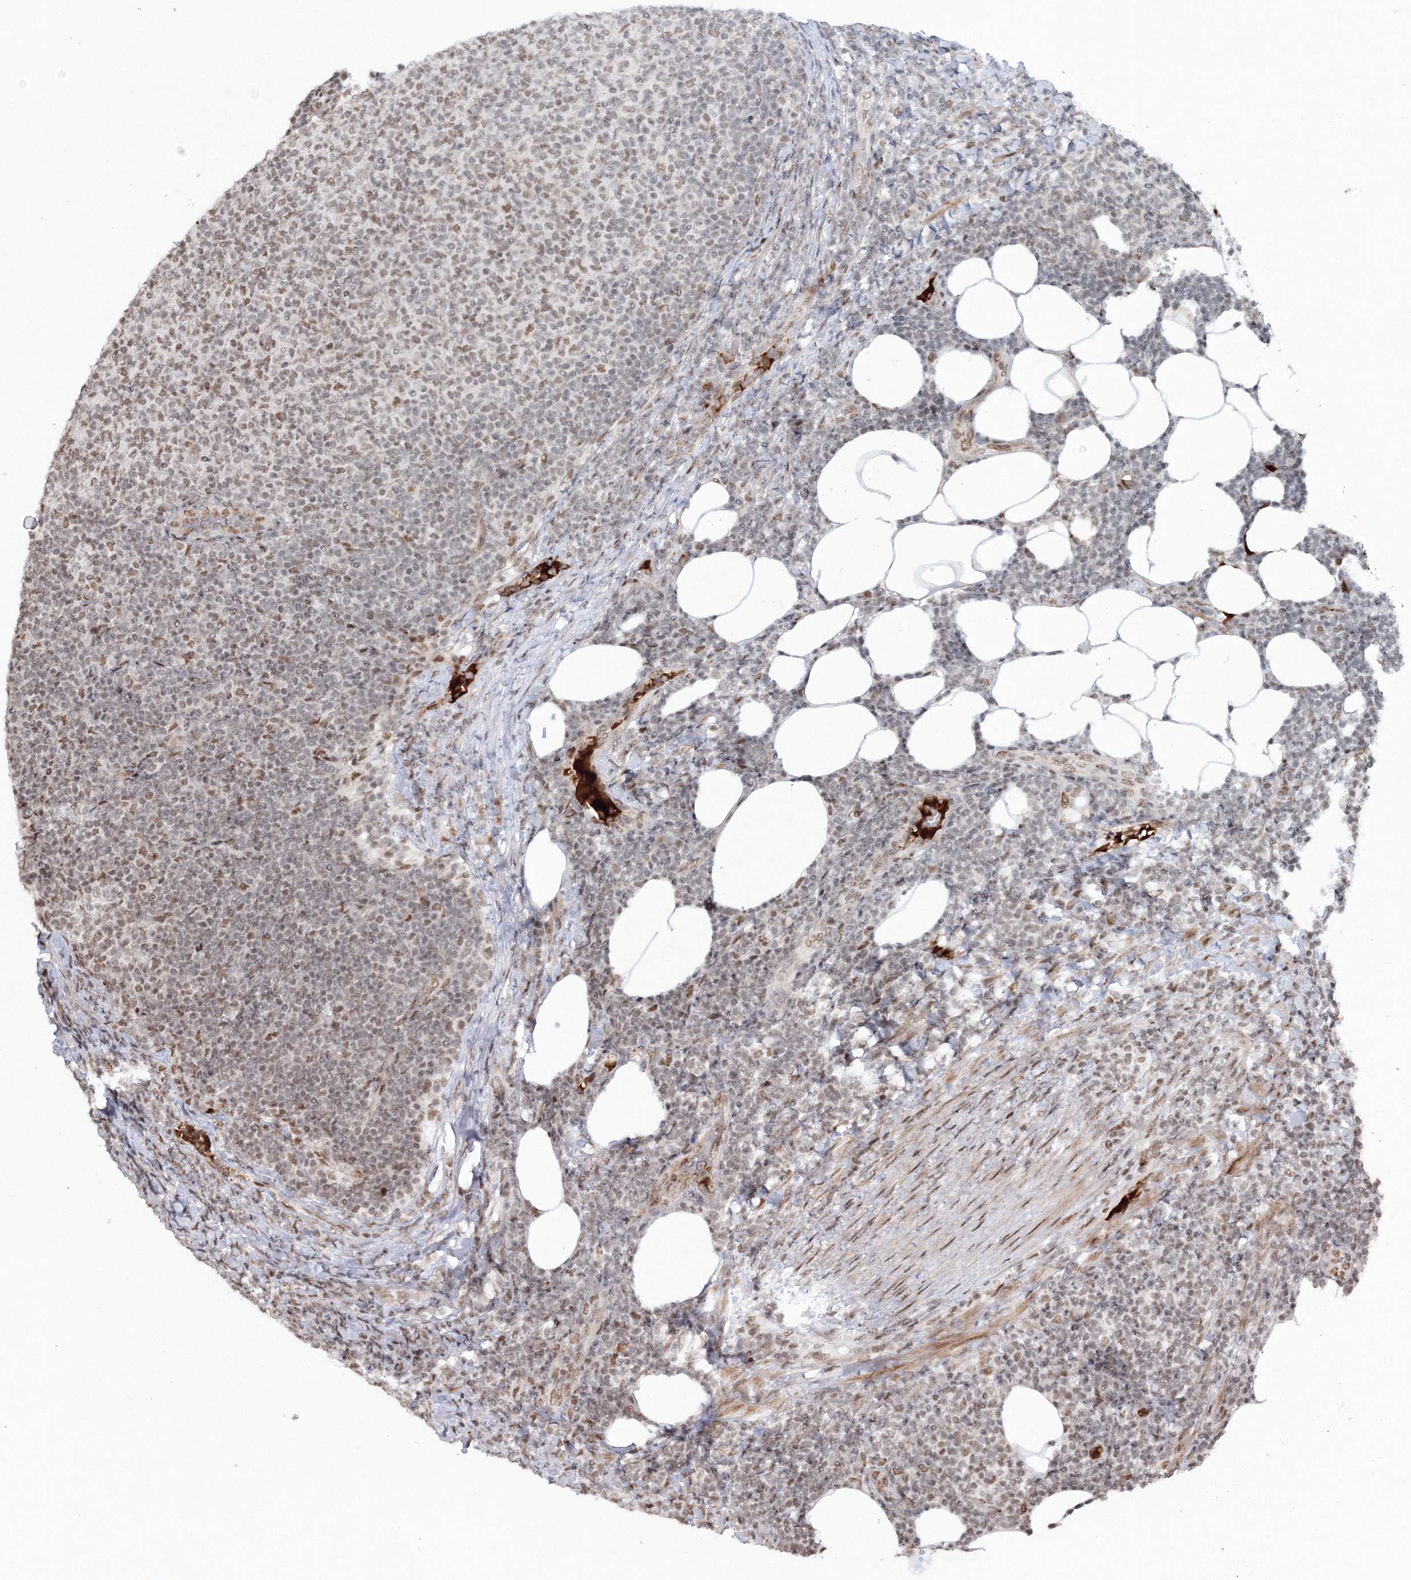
{"staining": {"intensity": "weak", "quantity": "<25%", "location": "nuclear"}, "tissue": "lymphoma", "cell_type": "Tumor cells", "image_type": "cancer", "snomed": [{"axis": "morphology", "description": "Malignant lymphoma, non-Hodgkin's type, Low grade"}, {"axis": "topography", "description": "Lymph node"}], "caption": "Immunohistochemistry image of malignant lymphoma, non-Hodgkin's type (low-grade) stained for a protein (brown), which displays no expression in tumor cells.", "gene": "C3orf33", "patient": {"sex": "male", "age": 66}}